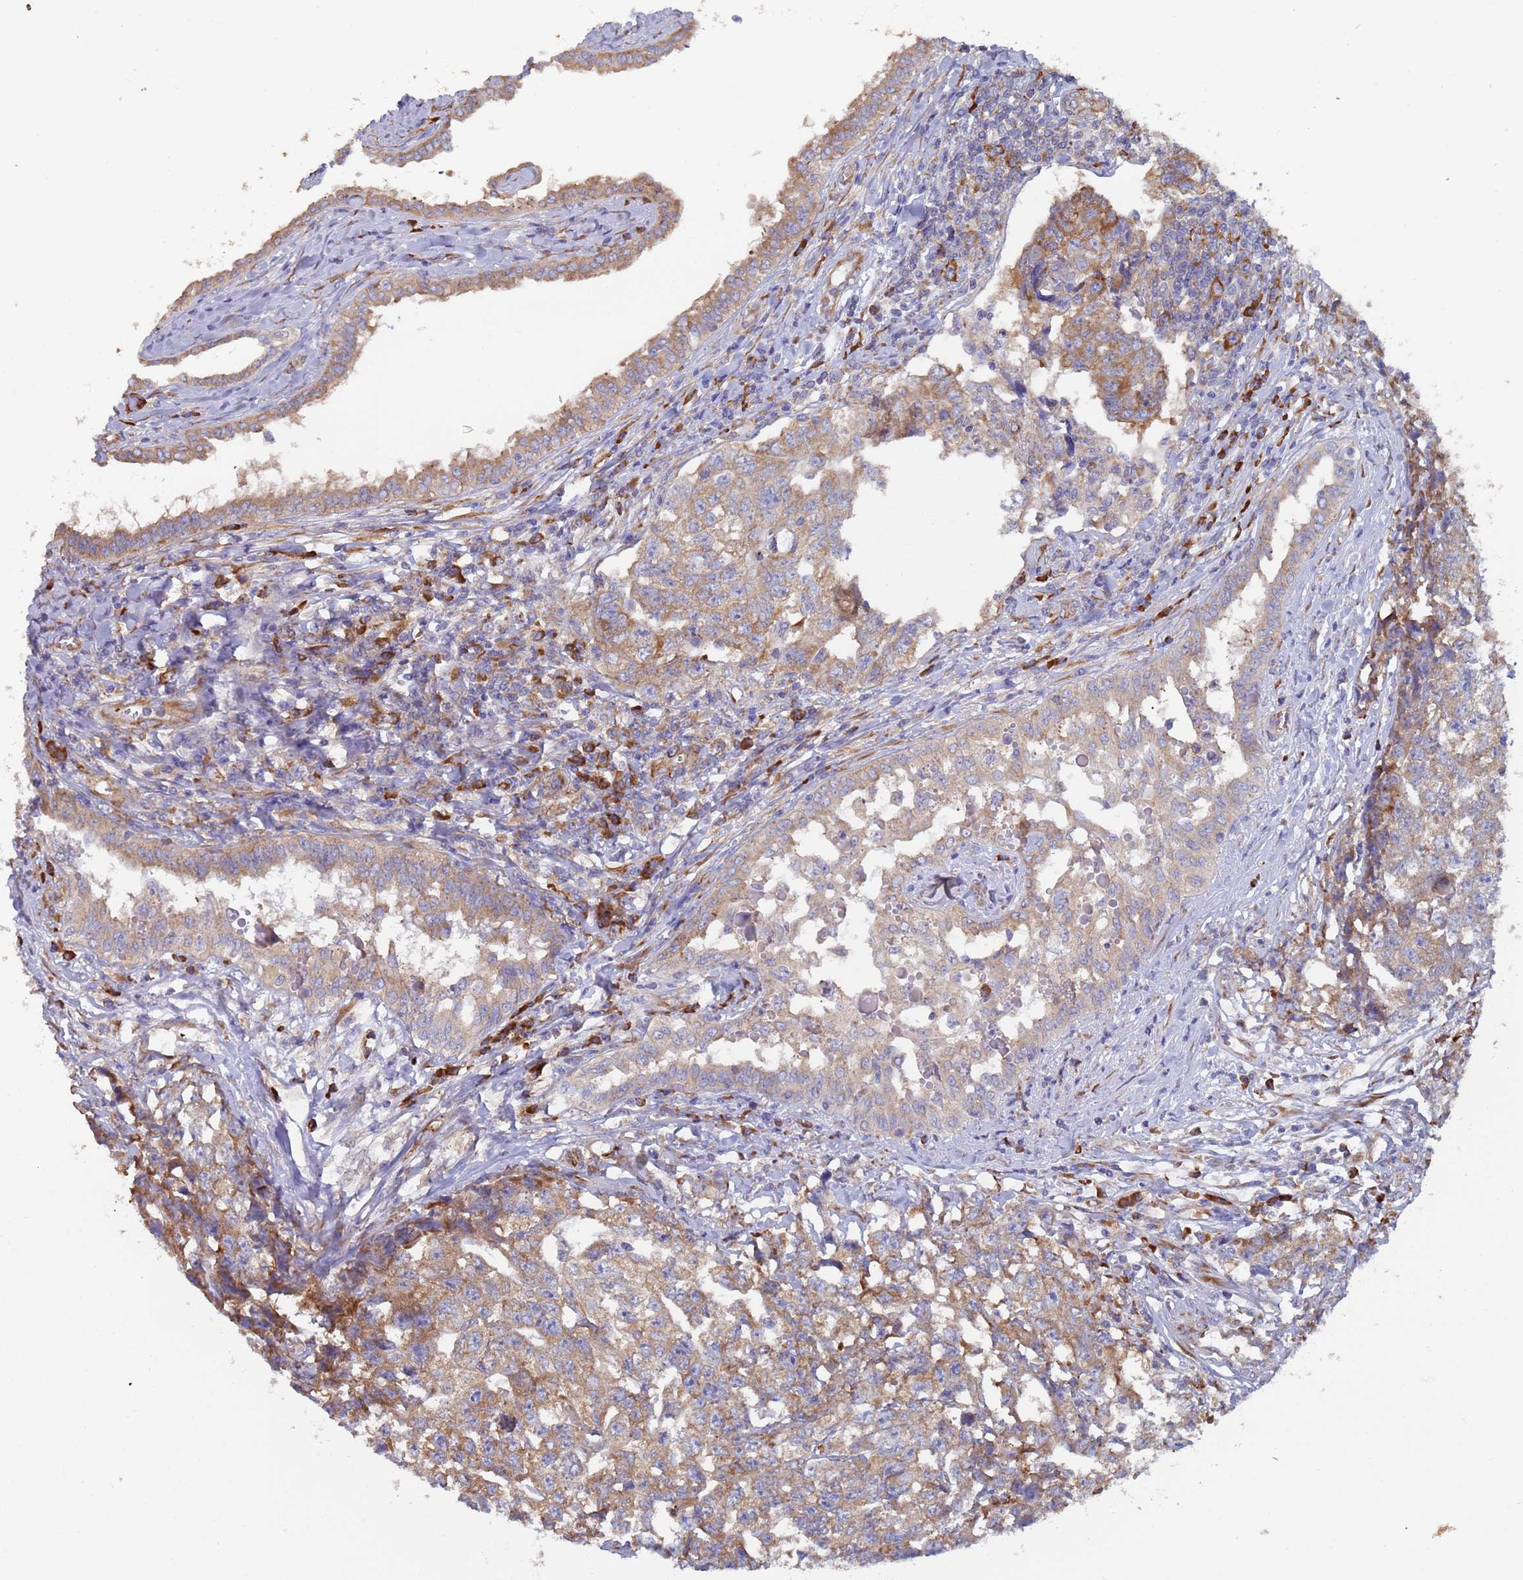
{"staining": {"intensity": "moderate", "quantity": ">75%", "location": "cytoplasmic/membranous"}, "tissue": "testis cancer", "cell_type": "Tumor cells", "image_type": "cancer", "snomed": [{"axis": "morphology", "description": "Carcinoma, Embryonal, NOS"}, {"axis": "topography", "description": "Testis"}], "caption": "The micrograph reveals staining of testis embryonal carcinoma, revealing moderate cytoplasmic/membranous protein staining (brown color) within tumor cells.", "gene": "ZNF844", "patient": {"sex": "male", "age": 31}}